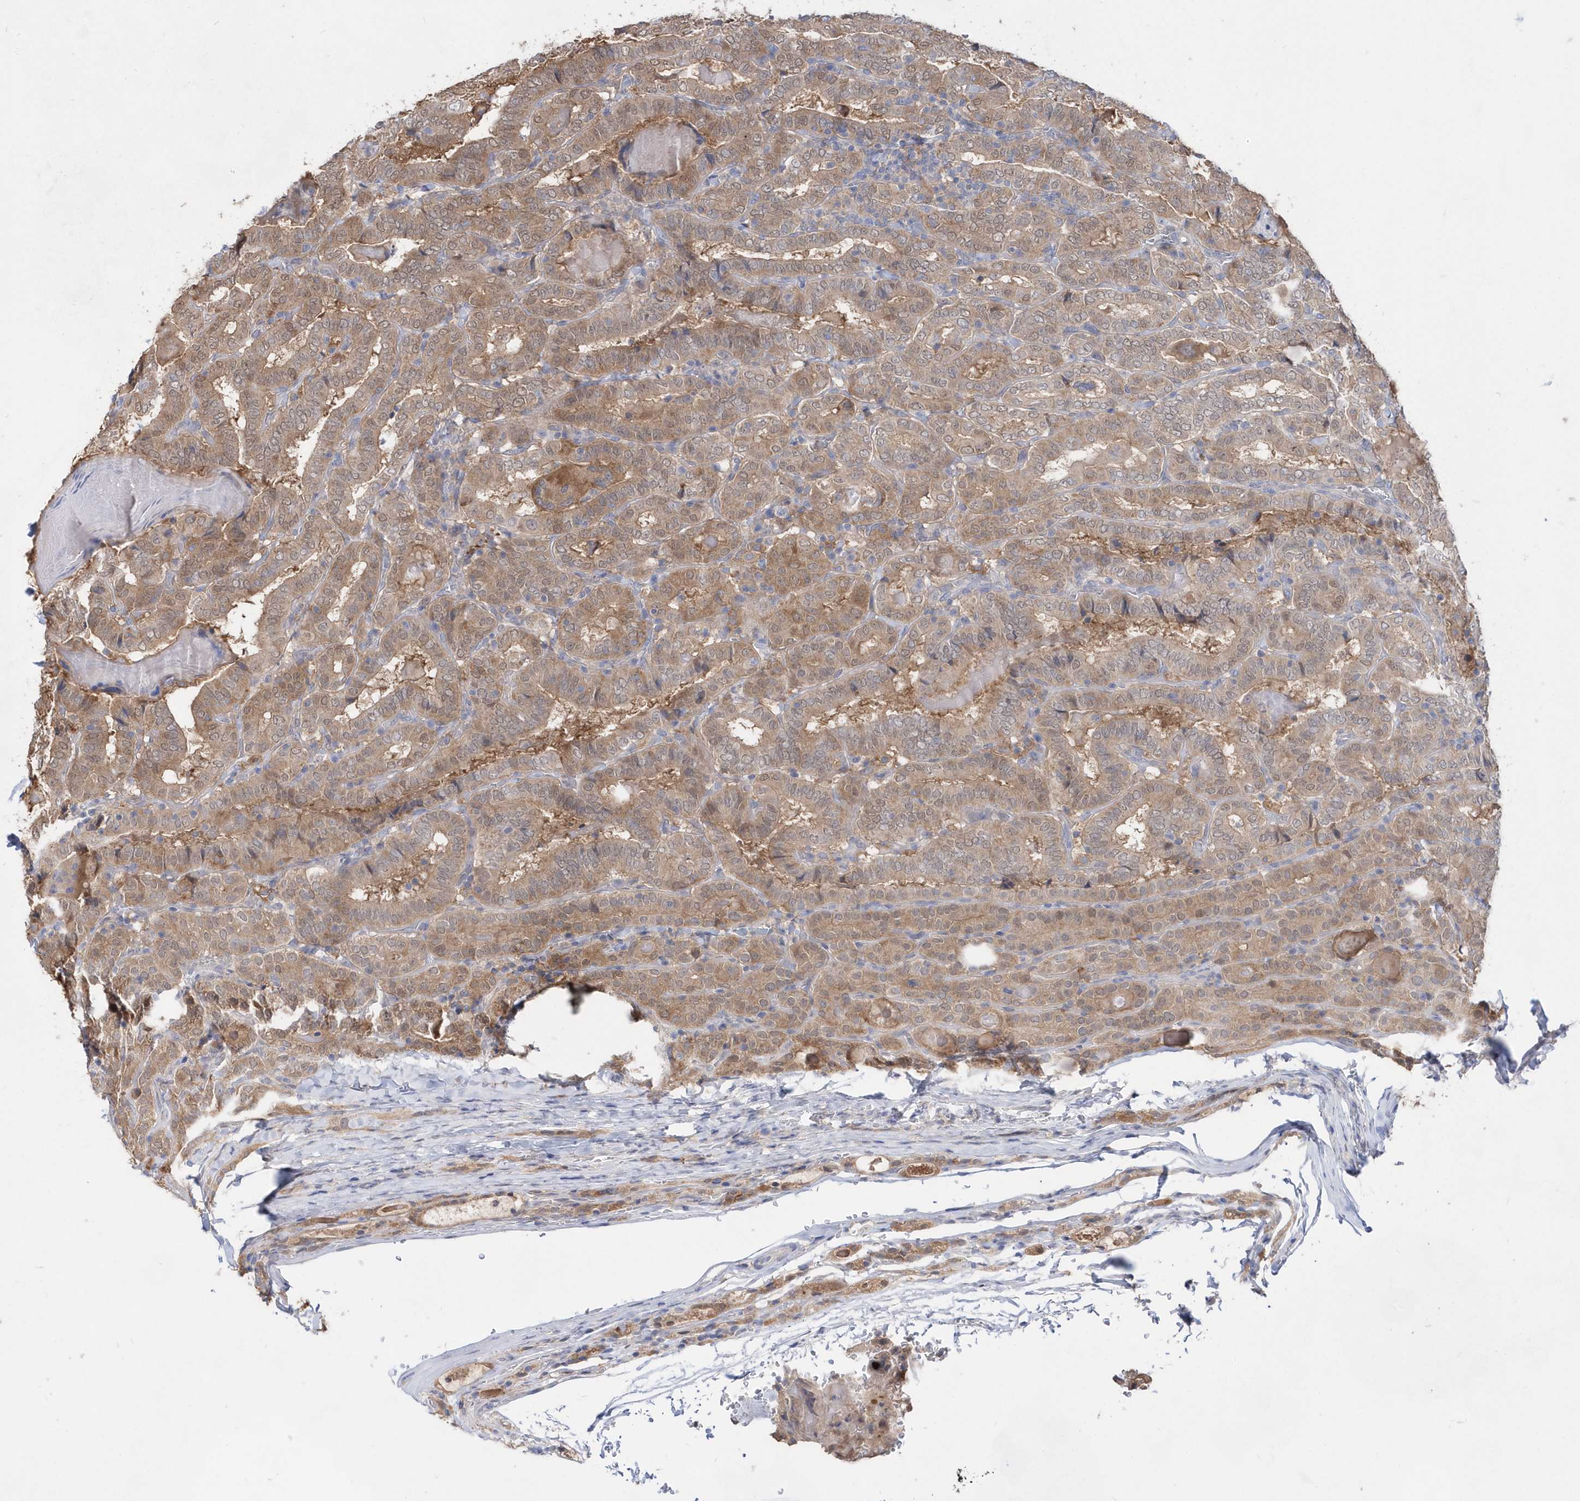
{"staining": {"intensity": "moderate", "quantity": ">75%", "location": "cytoplasmic/membranous,nuclear"}, "tissue": "thyroid cancer", "cell_type": "Tumor cells", "image_type": "cancer", "snomed": [{"axis": "morphology", "description": "Papillary adenocarcinoma, NOS"}, {"axis": "topography", "description": "Thyroid gland"}], "caption": "Human thyroid cancer (papillary adenocarcinoma) stained with a brown dye demonstrates moderate cytoplasmic/membranous and nuclear positive staining in about >75% of tumor cells.", "gene": "BDH2", "patient": {"sex": "female", "age": 72}}